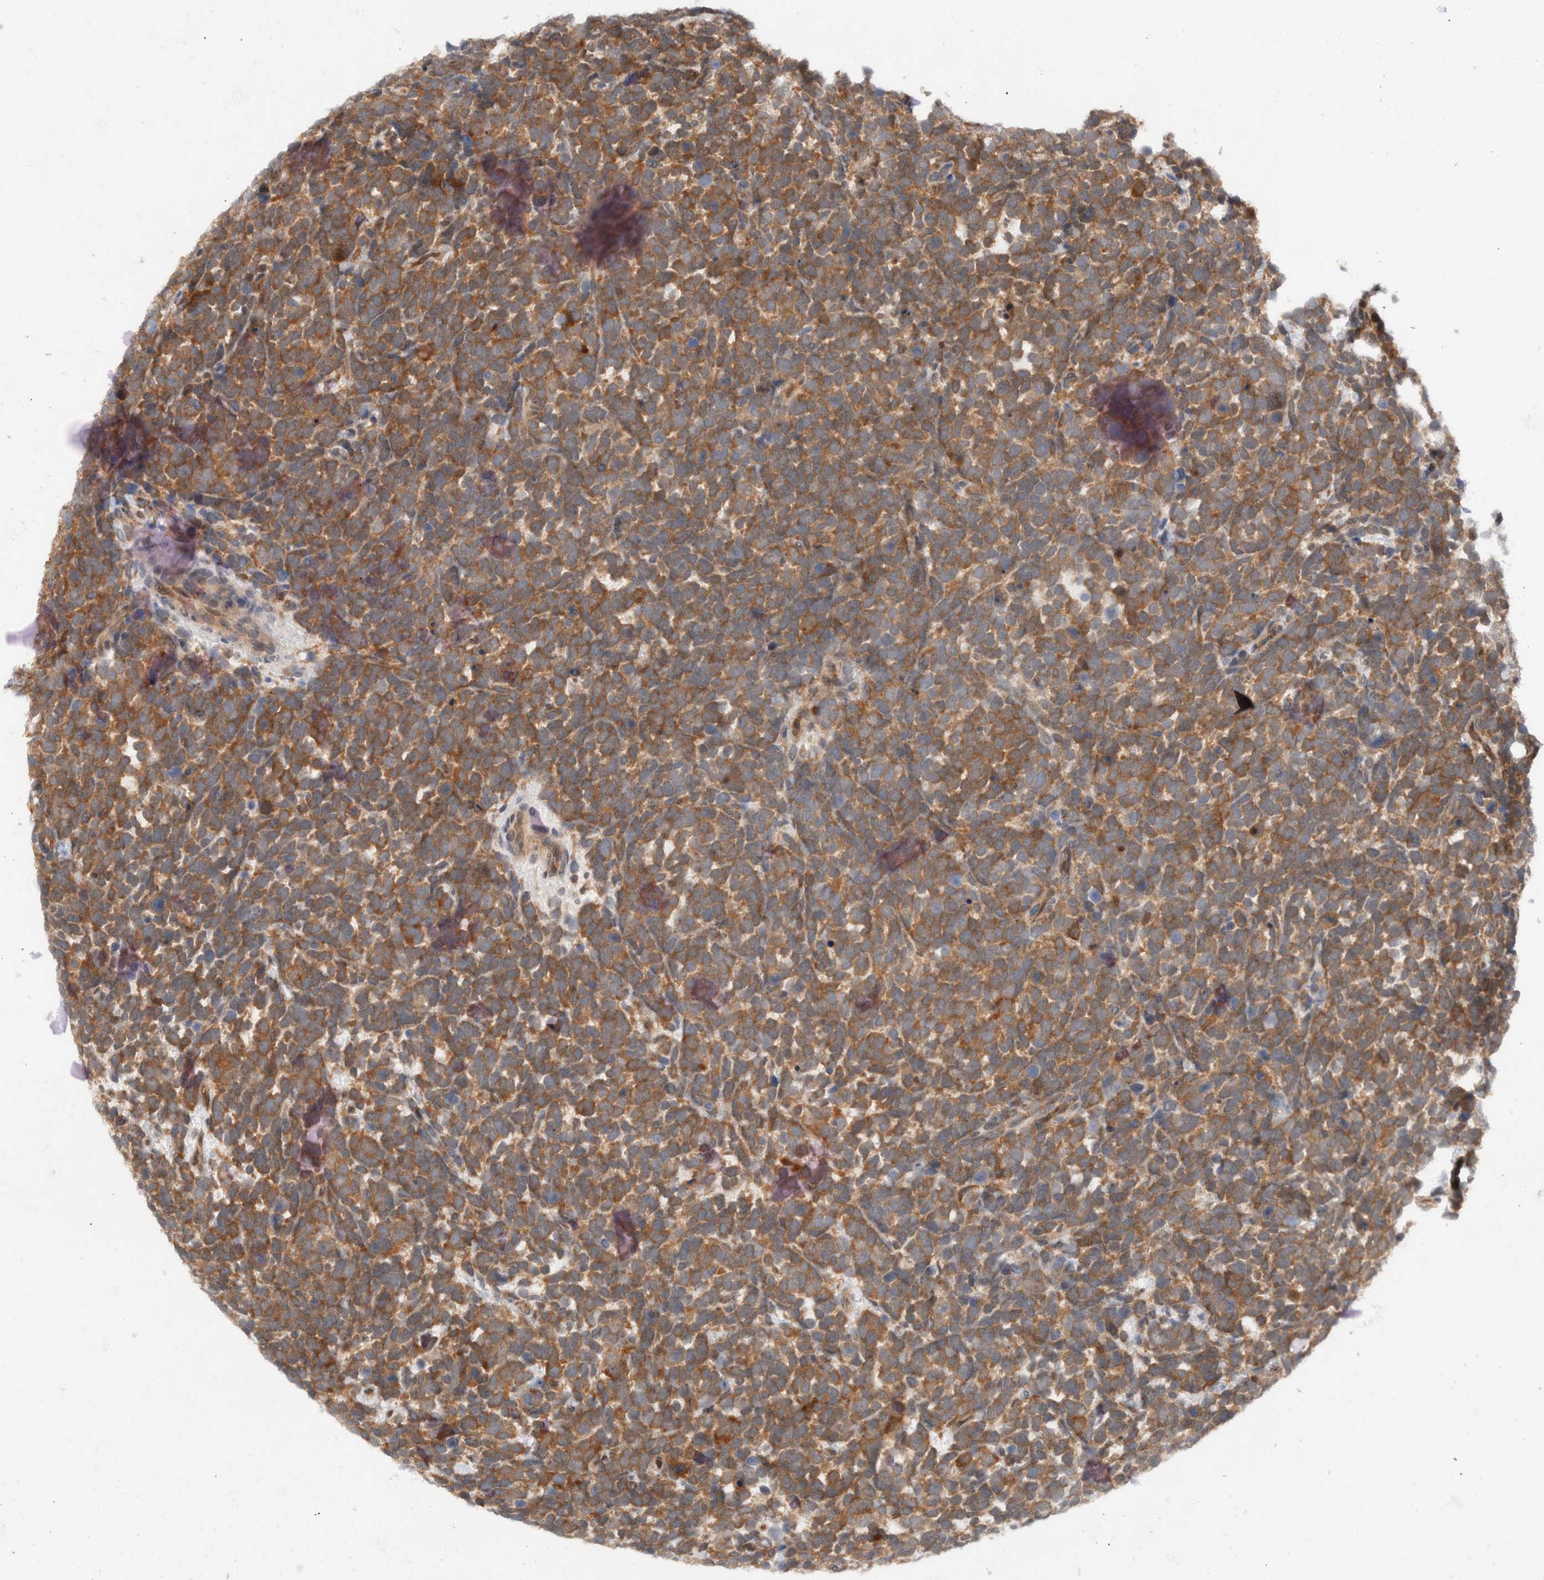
{"staining": {"intensity": "moderate", "quantity": ">75%", "location": "cytoplasmic/membranous"}, "tissue": "urothelial cancer", "cell_type": "Tumor cells", "image_type": "cancer", "snomed": [{"axis": "morphology", "description": "Urothelial carcinoma, High grade"}, {"axis": "topography", "description": "Urinary bladder"}], "caption": "A high-resolution micrograph shows IHC staining of high-grade urothelial carcinoma, which displays moderate cytoplasmic/membranous positivity in about >75% of tumor cells.", "gene": "CCDC43", "patient": {"sex": "female", "age": 82}}